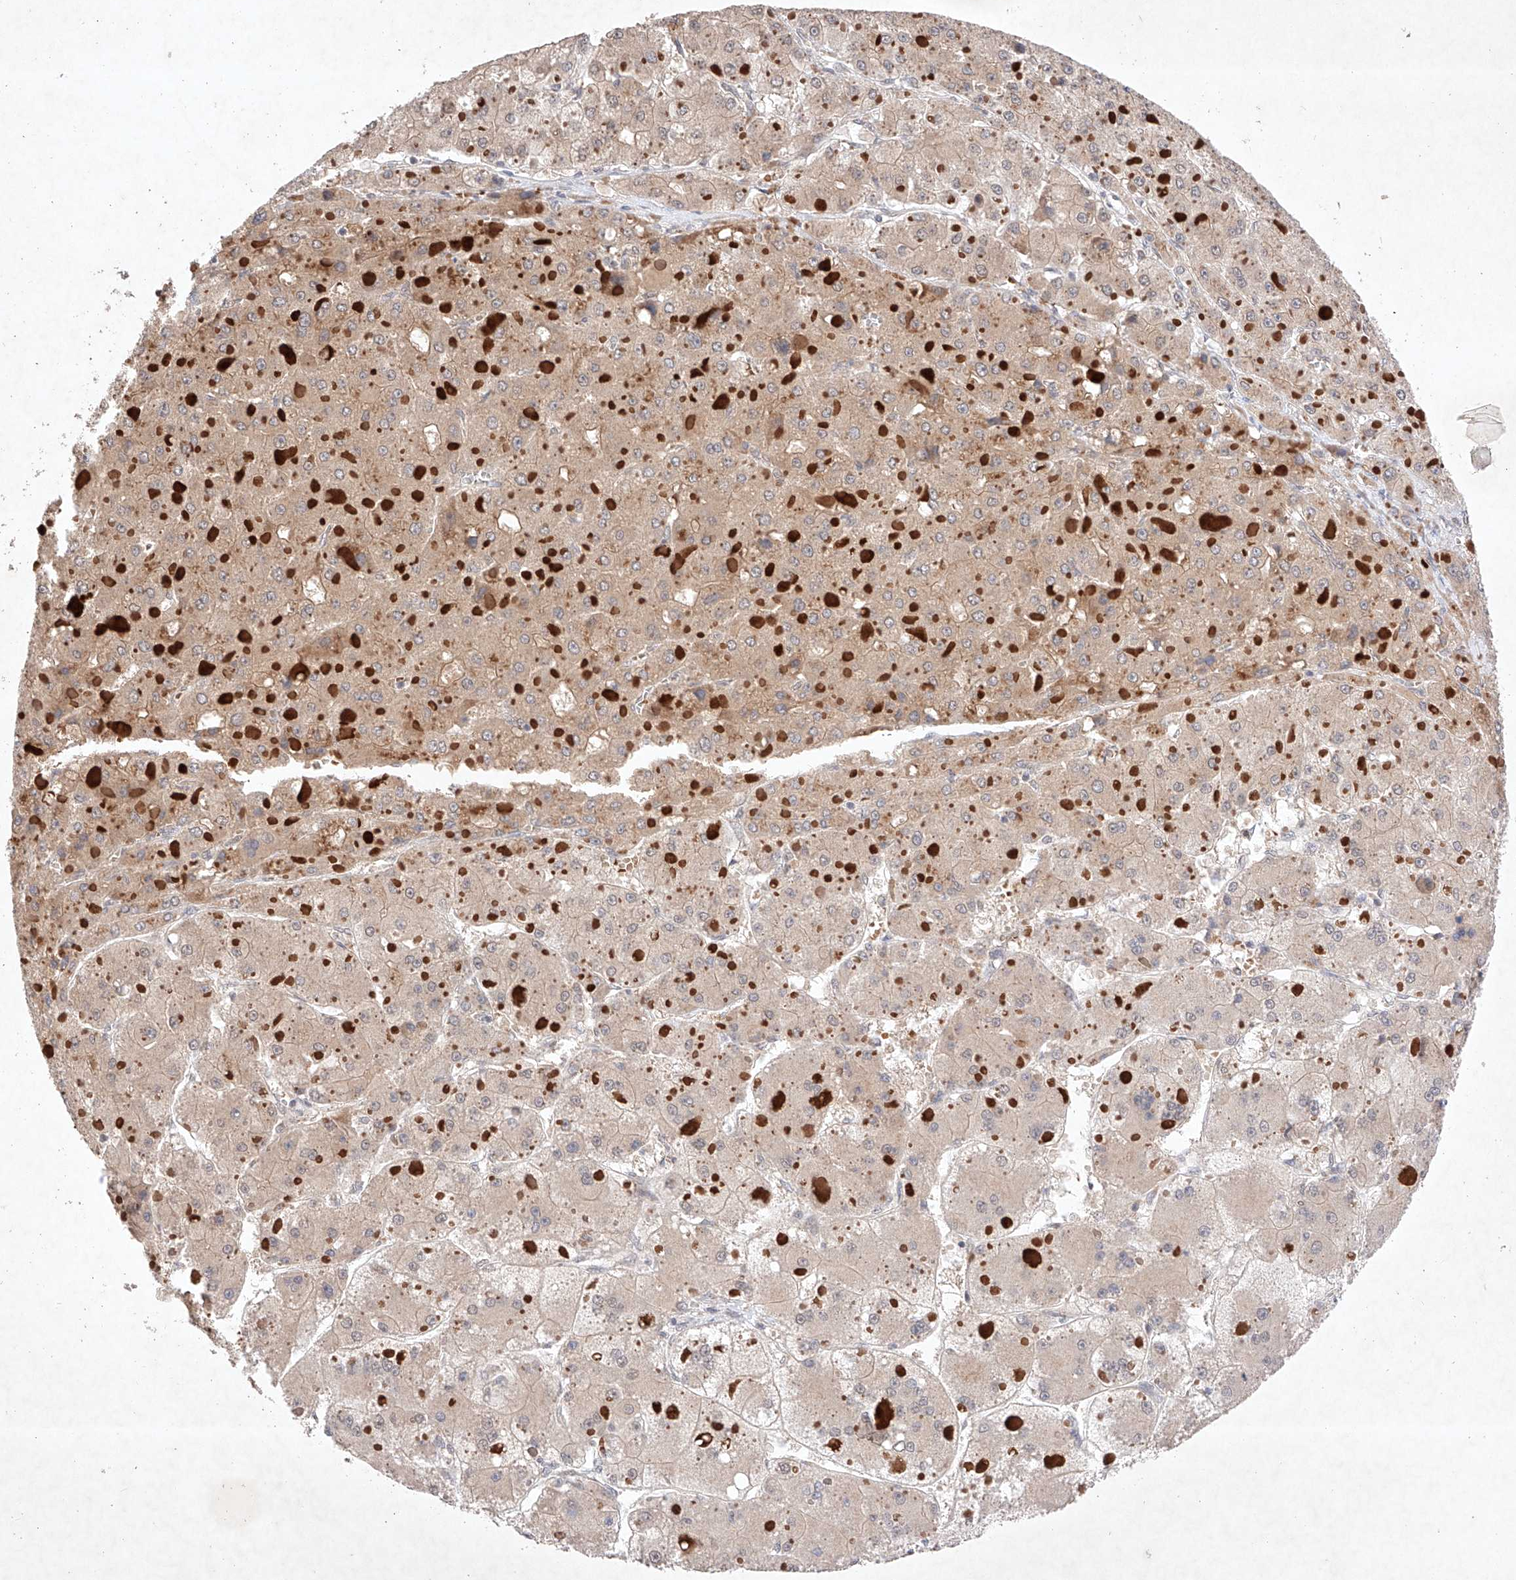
{"staining": {"intensity": "moderate", "quantity": "25%-75%", "location": "cytoplasmic/membranous"}, "tissue": "liver cancer", "cell_type": "Tumor cells", "image_type": "cancer", "snomed": [{"axis": "morphology", "description": "Carcinoma, Hepatocellular, NOS"}, {"axis": "topography", "description": "Liver"}], "caption": "Moderate cytoplasmic/membranous expression is present in about 25%-75% of tumor cells in liver hepatocellular carcinoma. (DAB (3,3'-diaminobenzidine) IHC with brightfield microscopy, high magnification).", "gene": "ZNF124", "patient": {"sex": "female", "age": 73}}